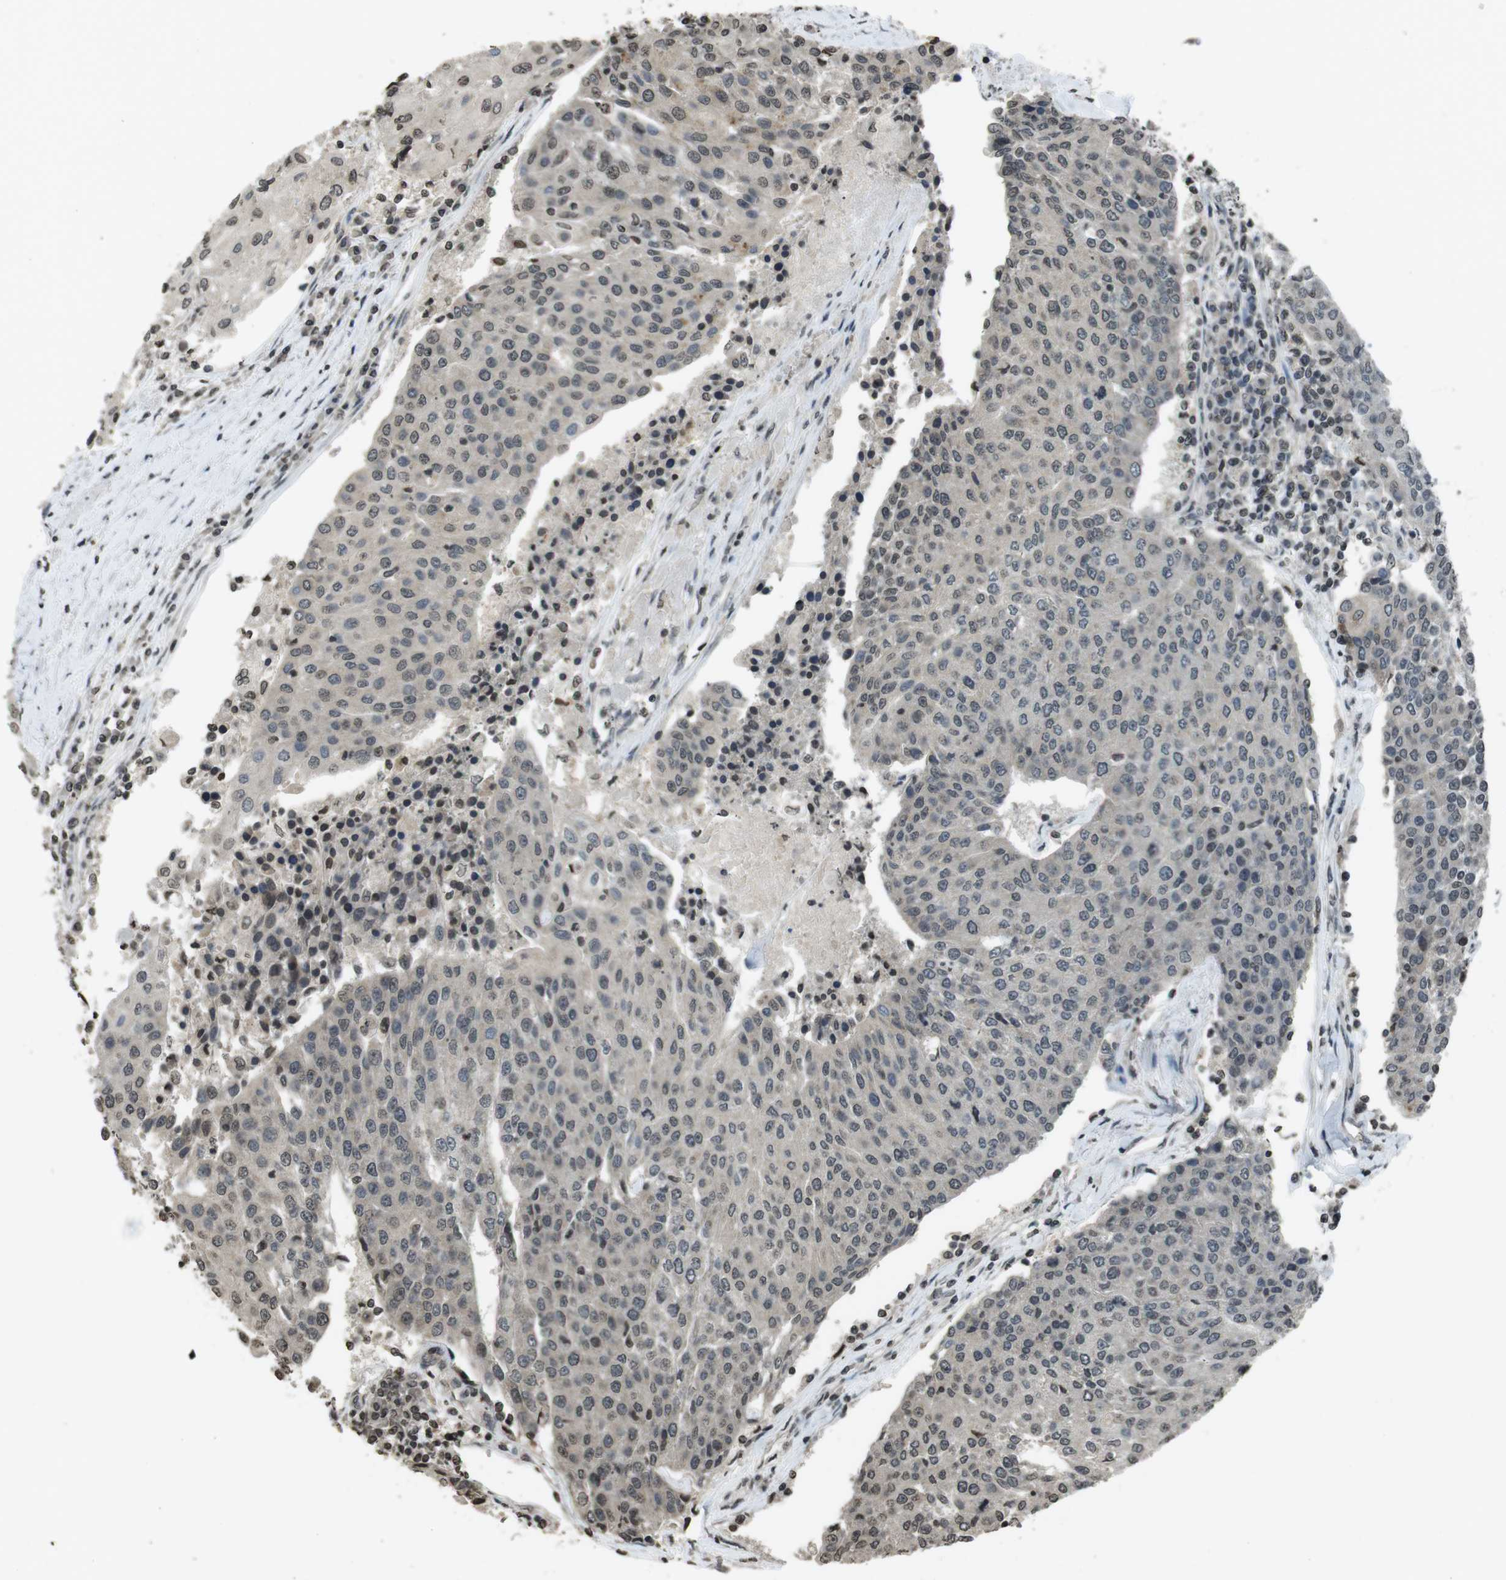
{"staining": {"intensity": "moderate", "quantity": "<25%", "location": "nuclear"}, "tissue": "urothelial cancer", "cell_type": "Tumor cells", "image_type": "cancer", "snomed": [{"axis": "morphology", "description": "Urothelial carcinoma, High grade"}, {"axis": "topography", "description": "Urinary bladder"}], "caption": "This photomicrograph shows IHC staining of human urothelial carcinoma (high-grade), with low moderate nuclear staining in about <25% of tumor cells.", "gene": "MAF", "patient": {"sex": "female", "age": 85}}